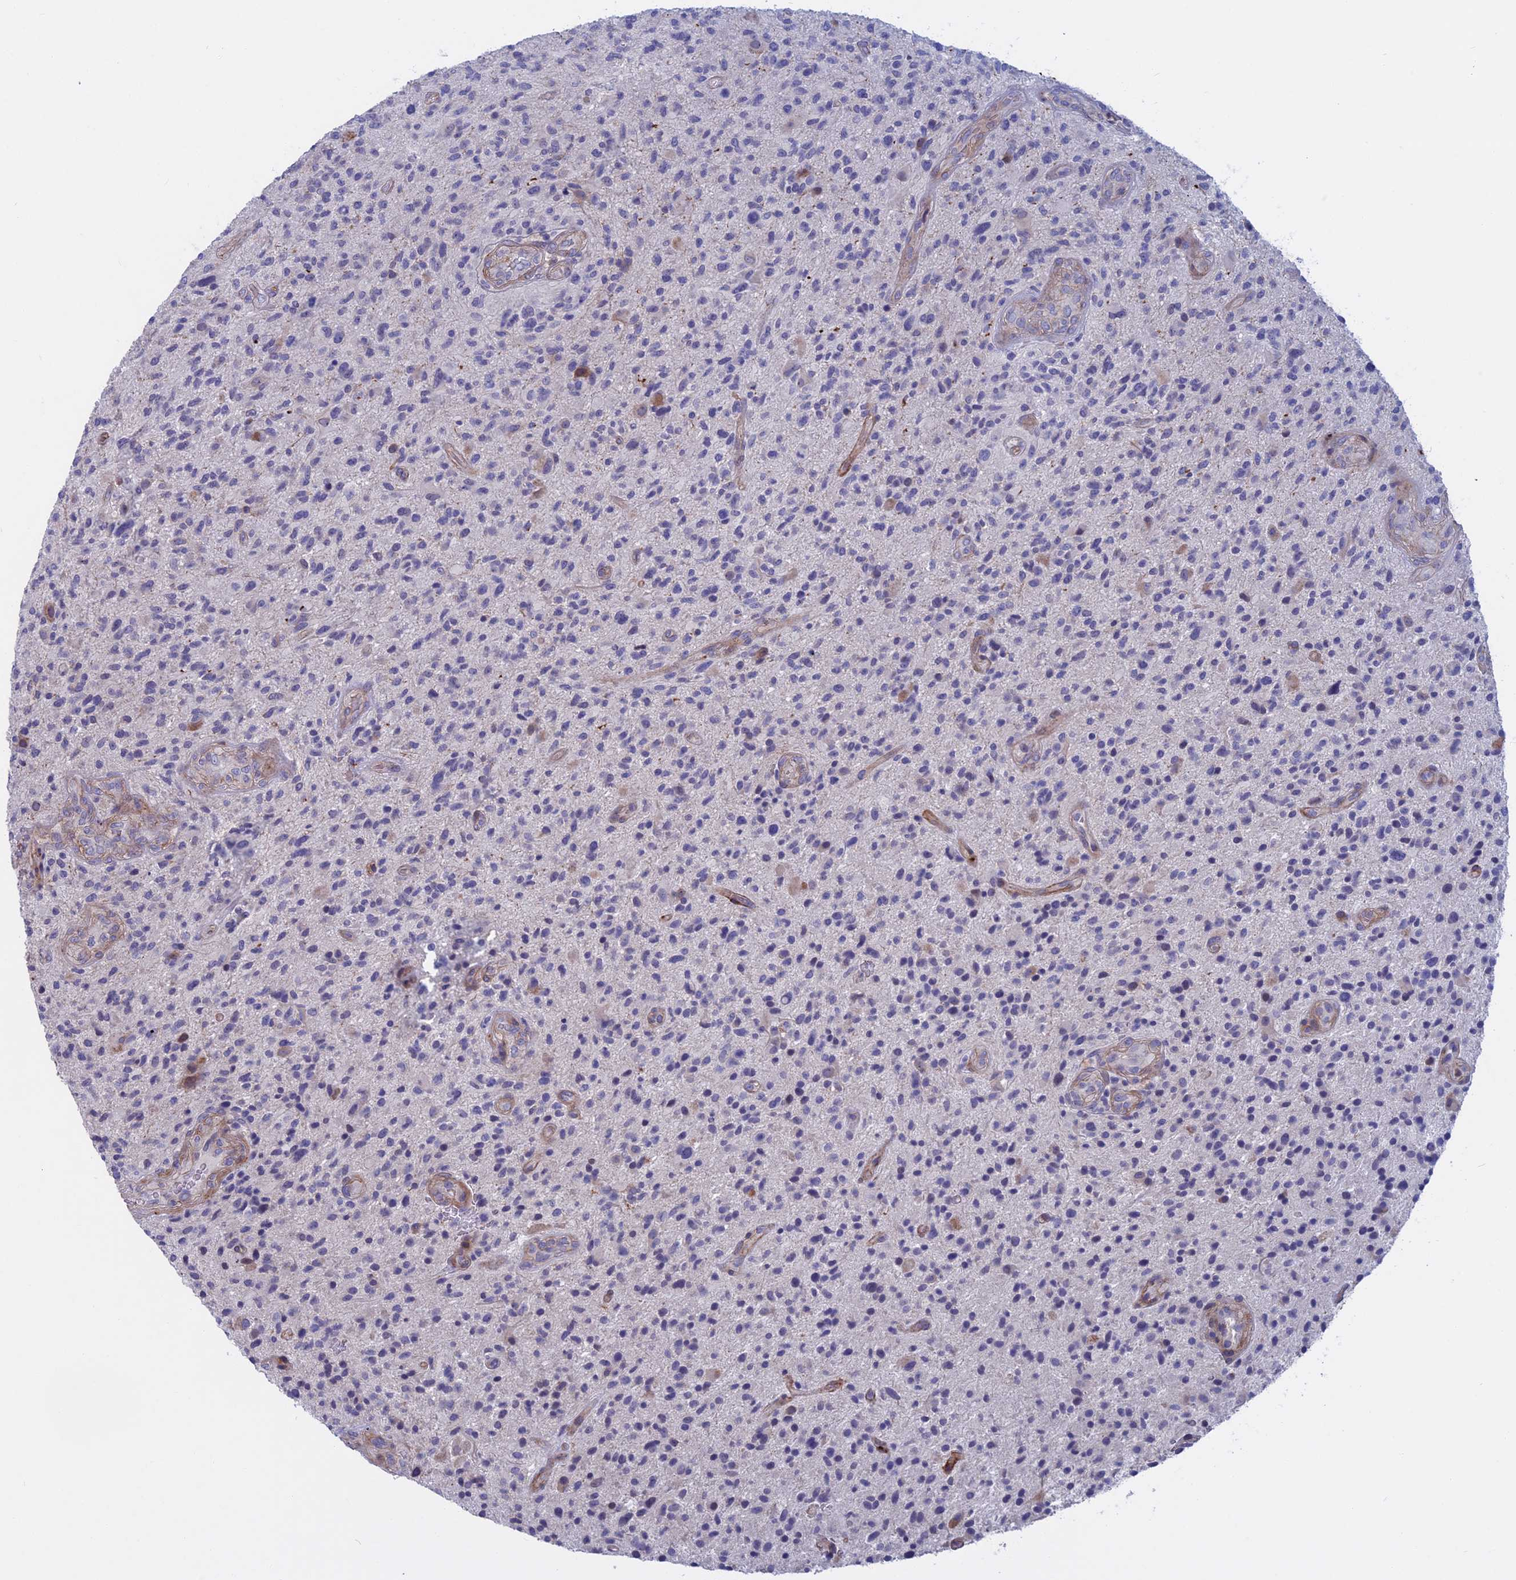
{"staining": {"intensity": "negative", "quantity": "none", "location": "none"}, "tissue": "glioma", "cell_type": "Tumor cells", "image_type": "cancer", "snomed": [{"axis": "morphology", "description": "Glioma, malignant, High grade"}, {"axis": "topography", "description": "Brain"}], "caption": "Immunohistochemistry (IHC) histopathology image of neoplastic tissue: high-grade glioma (malignant) stained with DAB (3,3'-diaminobenzidine) reveals no significant protein expression in tumor cells.", "gene": "SLC2A6", "patient": {"sex": "male", "age": 47}}